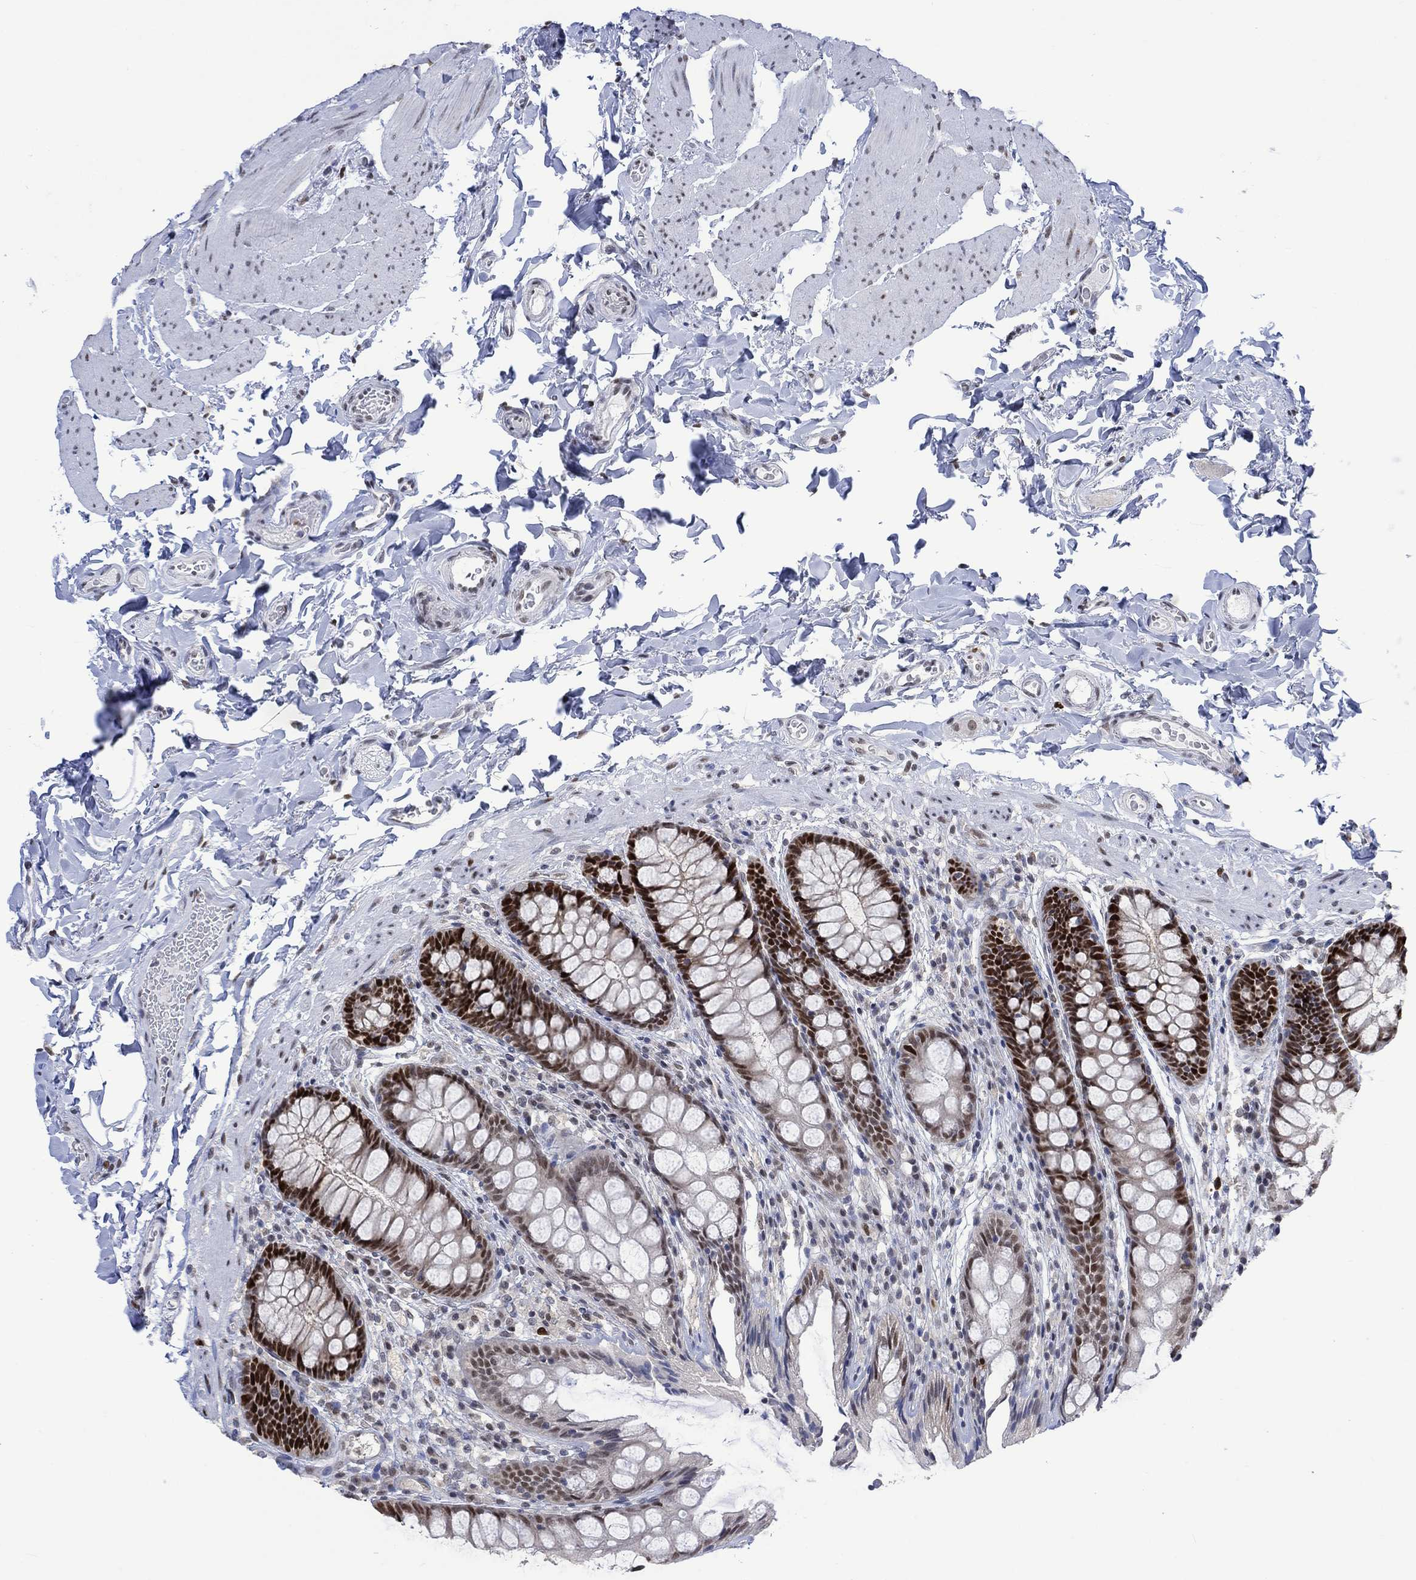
{"staining": {"intensity": "weak", "quantity": "25%-75%", "location": "nuclear"}, "tissue": "colon", "cell_type": "Endothelial cells", "image_type": "normal", "snomed": [{"axis": "morphology", "description": "Normal tissue, NOS"}, {"axis": "topography", "description": "Colon"}], "caption": "IHC of normal colon exhibits low levels of weak nuclear positivity in about 25%-75% of endothelial cells. (DAB (3,3'-diaminobenzidine) IHC with brightfield microscopy, high magnification).", "gene": "RAD54L2", "patient": {"sex": "female", "age": 86}}